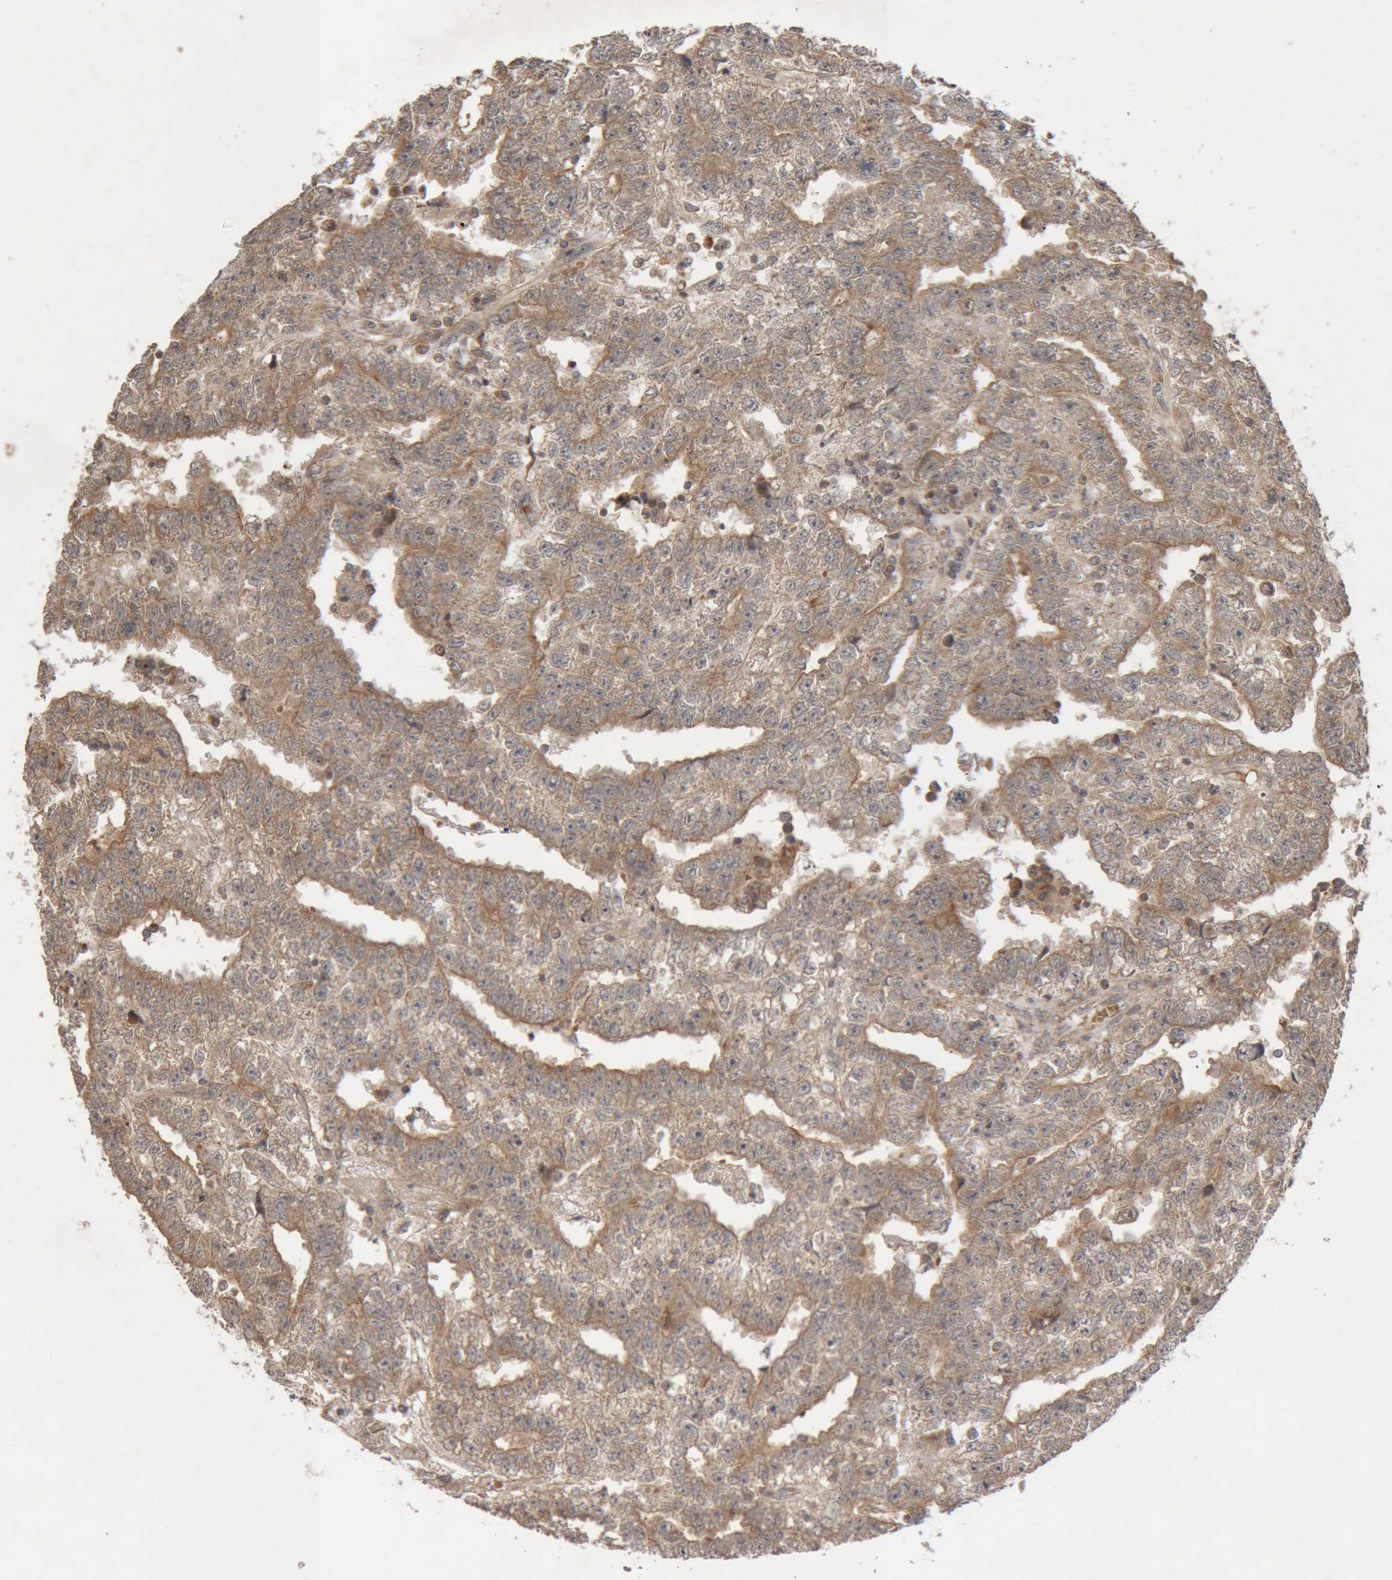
{"staining": {"intensity": "moderate", "quantity": ">75%", "location": "cytoplasmic/membranous"}, "tissue": "testis cancer", "cell_type": "Tumor cells", "image_type": "cancer", "snomed": [{"axis": "morphology", "description": "Carcinoma, Embryonal, NOS"}, {"axis": "topography", "description": "Testis"}], "caption": "An image showing moderate cytoplasmic/membranous expression in approximately >75% of tumor cells in embryonal carcinoma (testis), as visualized by brown immunohistochemical staining.", "gene": "KIF21B", "patient": {"sex": "male", "age": 25}}